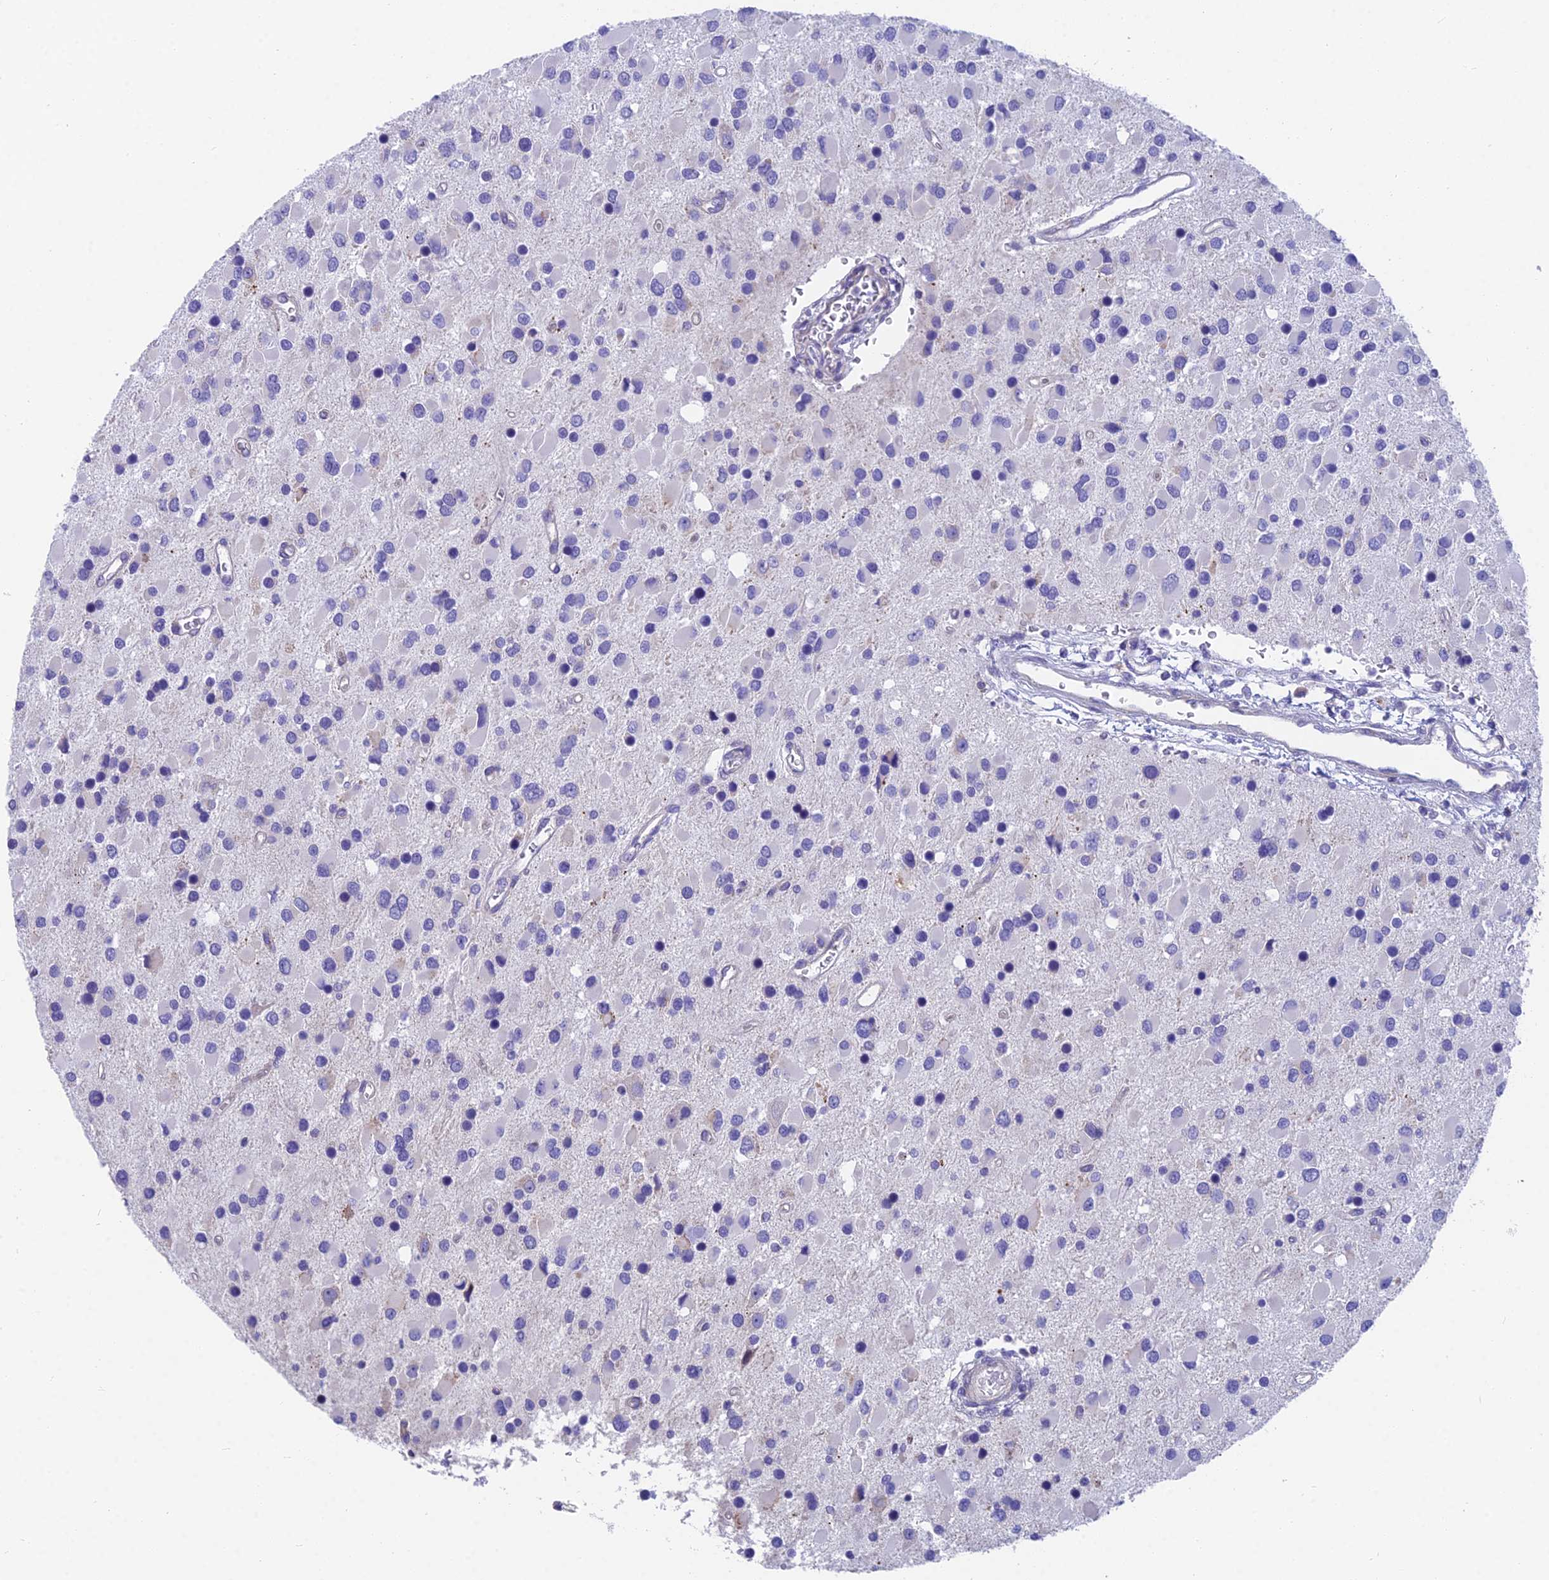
{"staining": {"intensity": "negative", "quantity": "none", "location": "none"}, "tissue": "glioma", "cell_type": "Tumor cells", "image_type": "cancer", "snomed": [{"axis": "morphology", "description": "Glioma, malignant, High grade"}, {"axis": "topography", "description": "Brain"}], "caption": "Tumor cells show no significant positivity in glioma.", "gene": "MVB12A", "patient": {"sex": "male", "age": 53}}